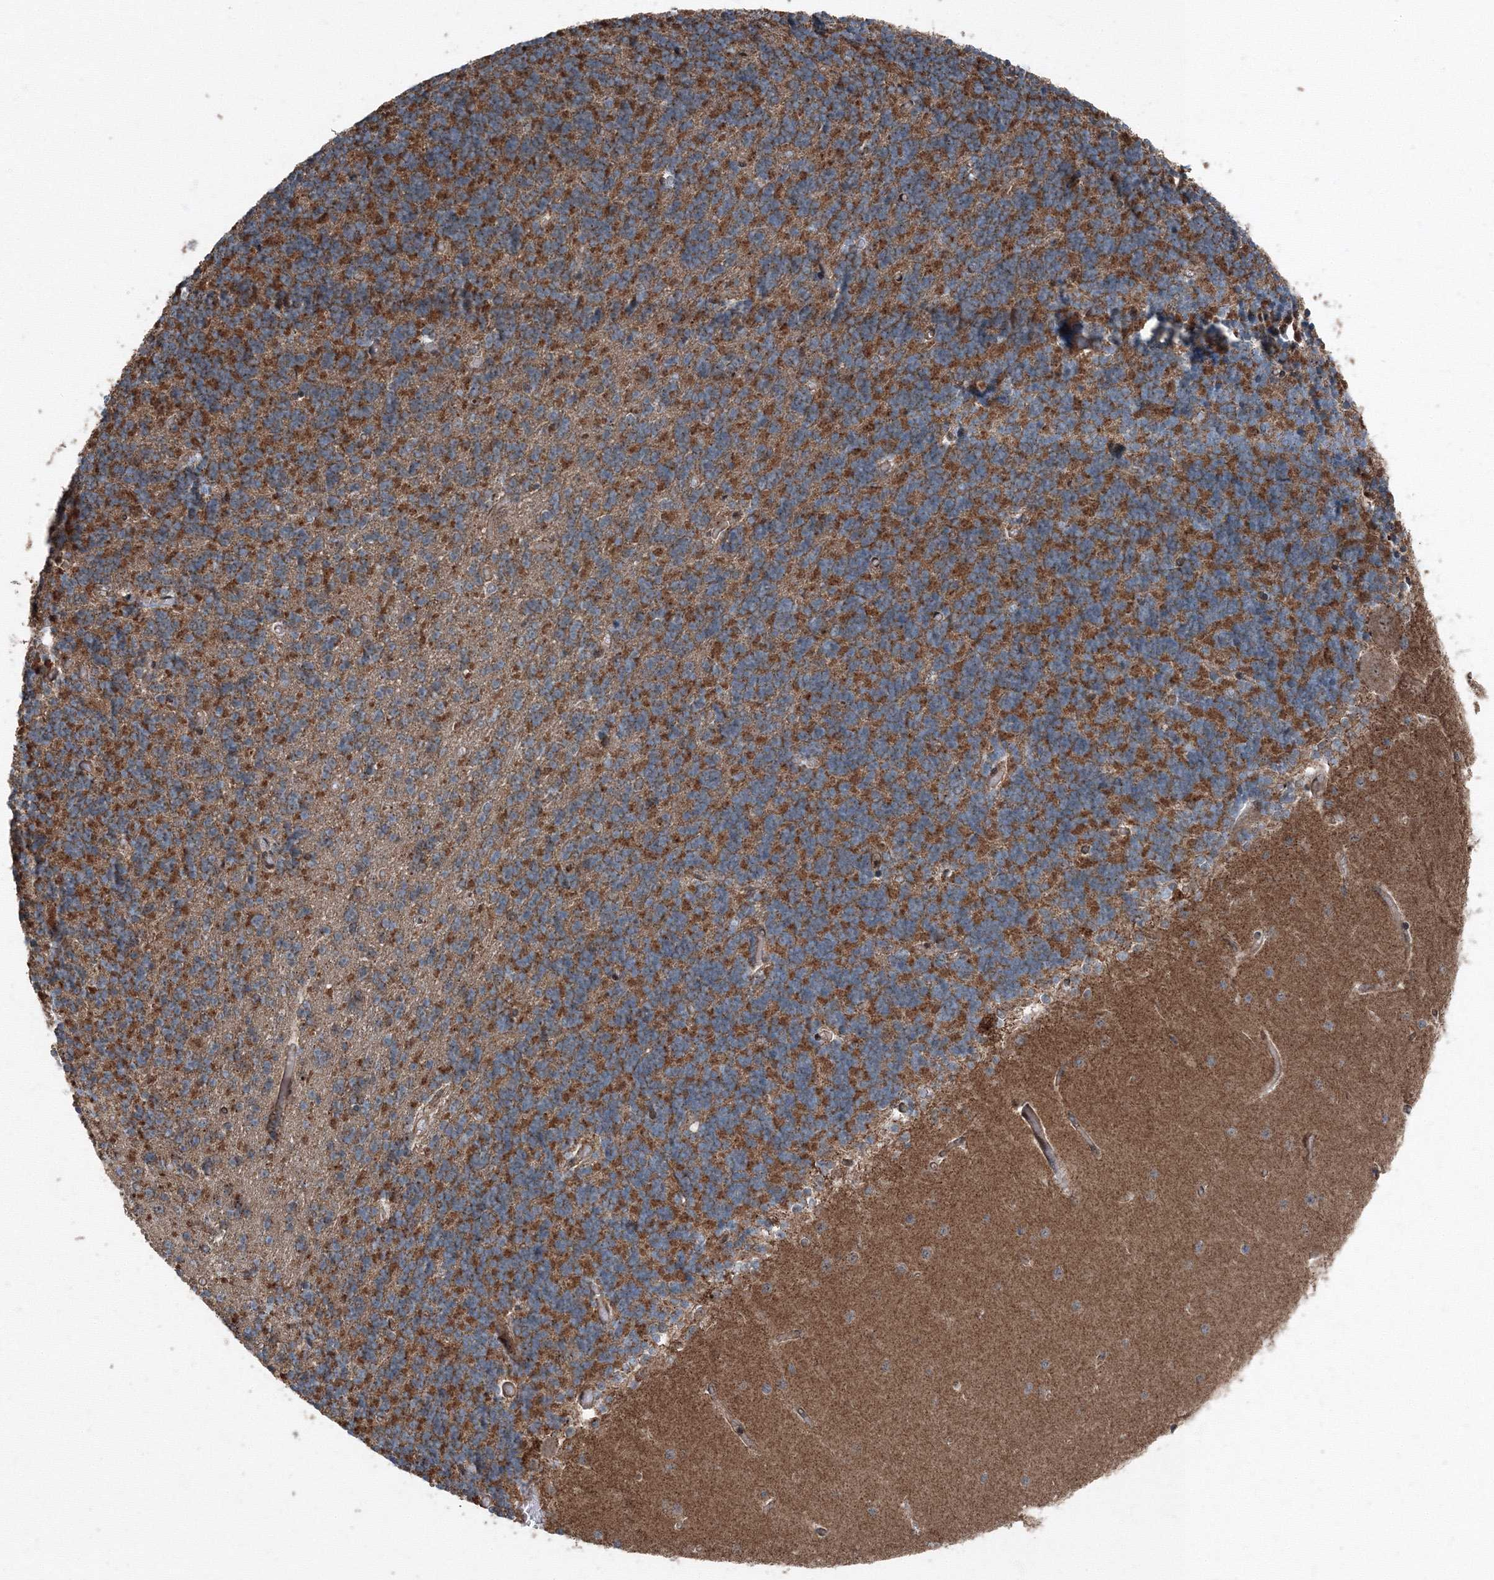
{"staining": {"intensity": "strong", "quantity": "25%-75%", "location": "cytoplasmic/membranous"}, "tissue": "cerebellum", "cell_type": "Cells in granular layer", "image_type": "normal", "snomed": [{"axis": "morphology", "description": "Normal tissue, NOS"}, {"axis": "topography", "description": "Cerebellum"}], "caption": "Protein staining demonstrates strong cytoplasmic/membranous positivity in about 25%-75% of cells in granular layer in unremarkable cerebellum.", "gene": "AASDH", "patient": {"sex": "male", "age": 37}}